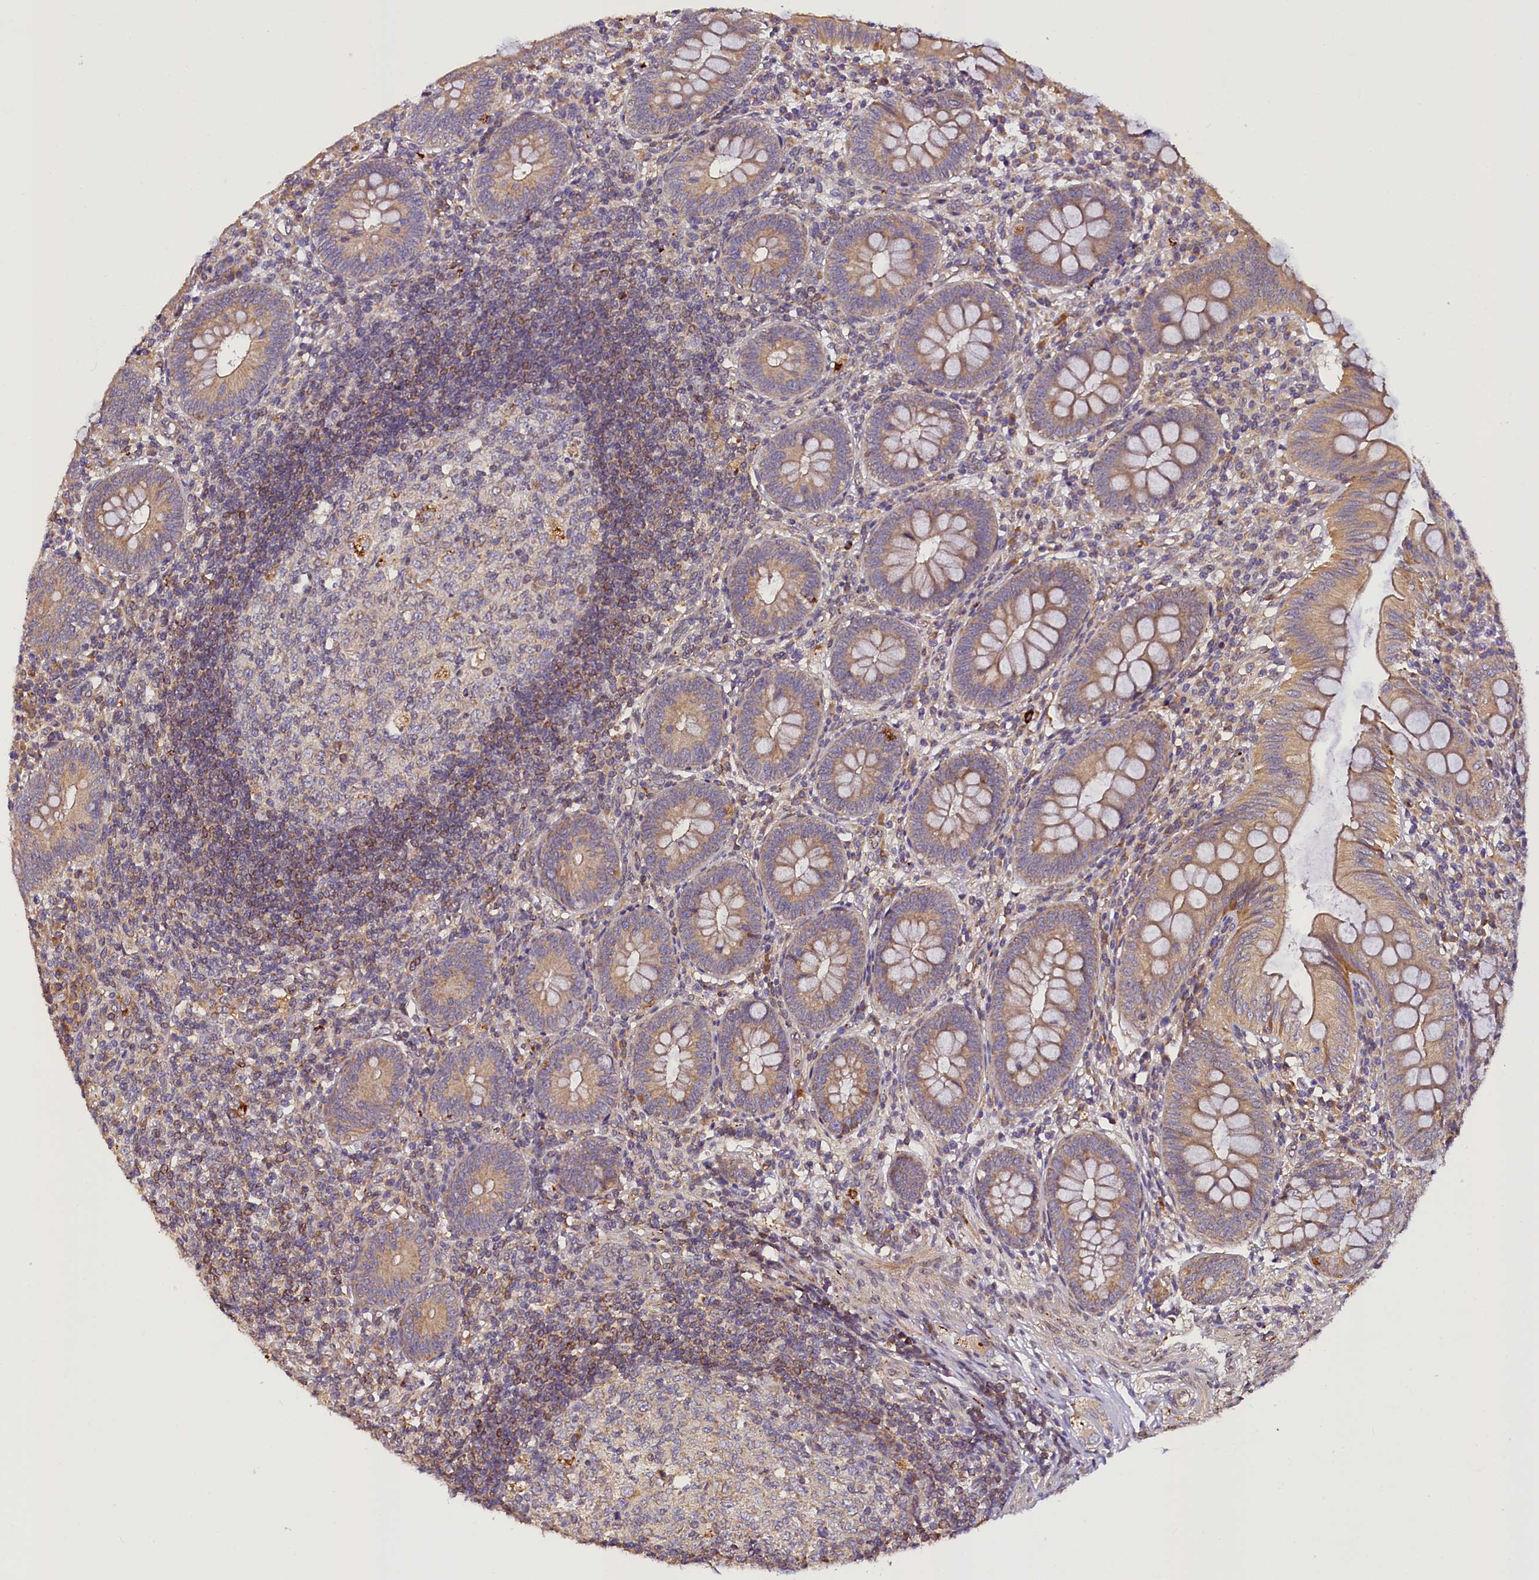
{"staining": {"intensity": "strong", "quantity": ">75%", "location": "cytoplasmic/membranous"}, "tissue": "appendix", "cell_type": "Glandular cells", "image_type": "normal", "snomed": [{"axis": "morphology", "description": "Normal tissue, NOS"}, {"axis": "topography", "description": "Appendix"}], "caption": "Strong cytoplasmic/membranous positivity is present in approximately >75% of glandular cells in benign appendix.", "gene": "SUPV3L1", "patient": {"sex": "male", "age": 14}}